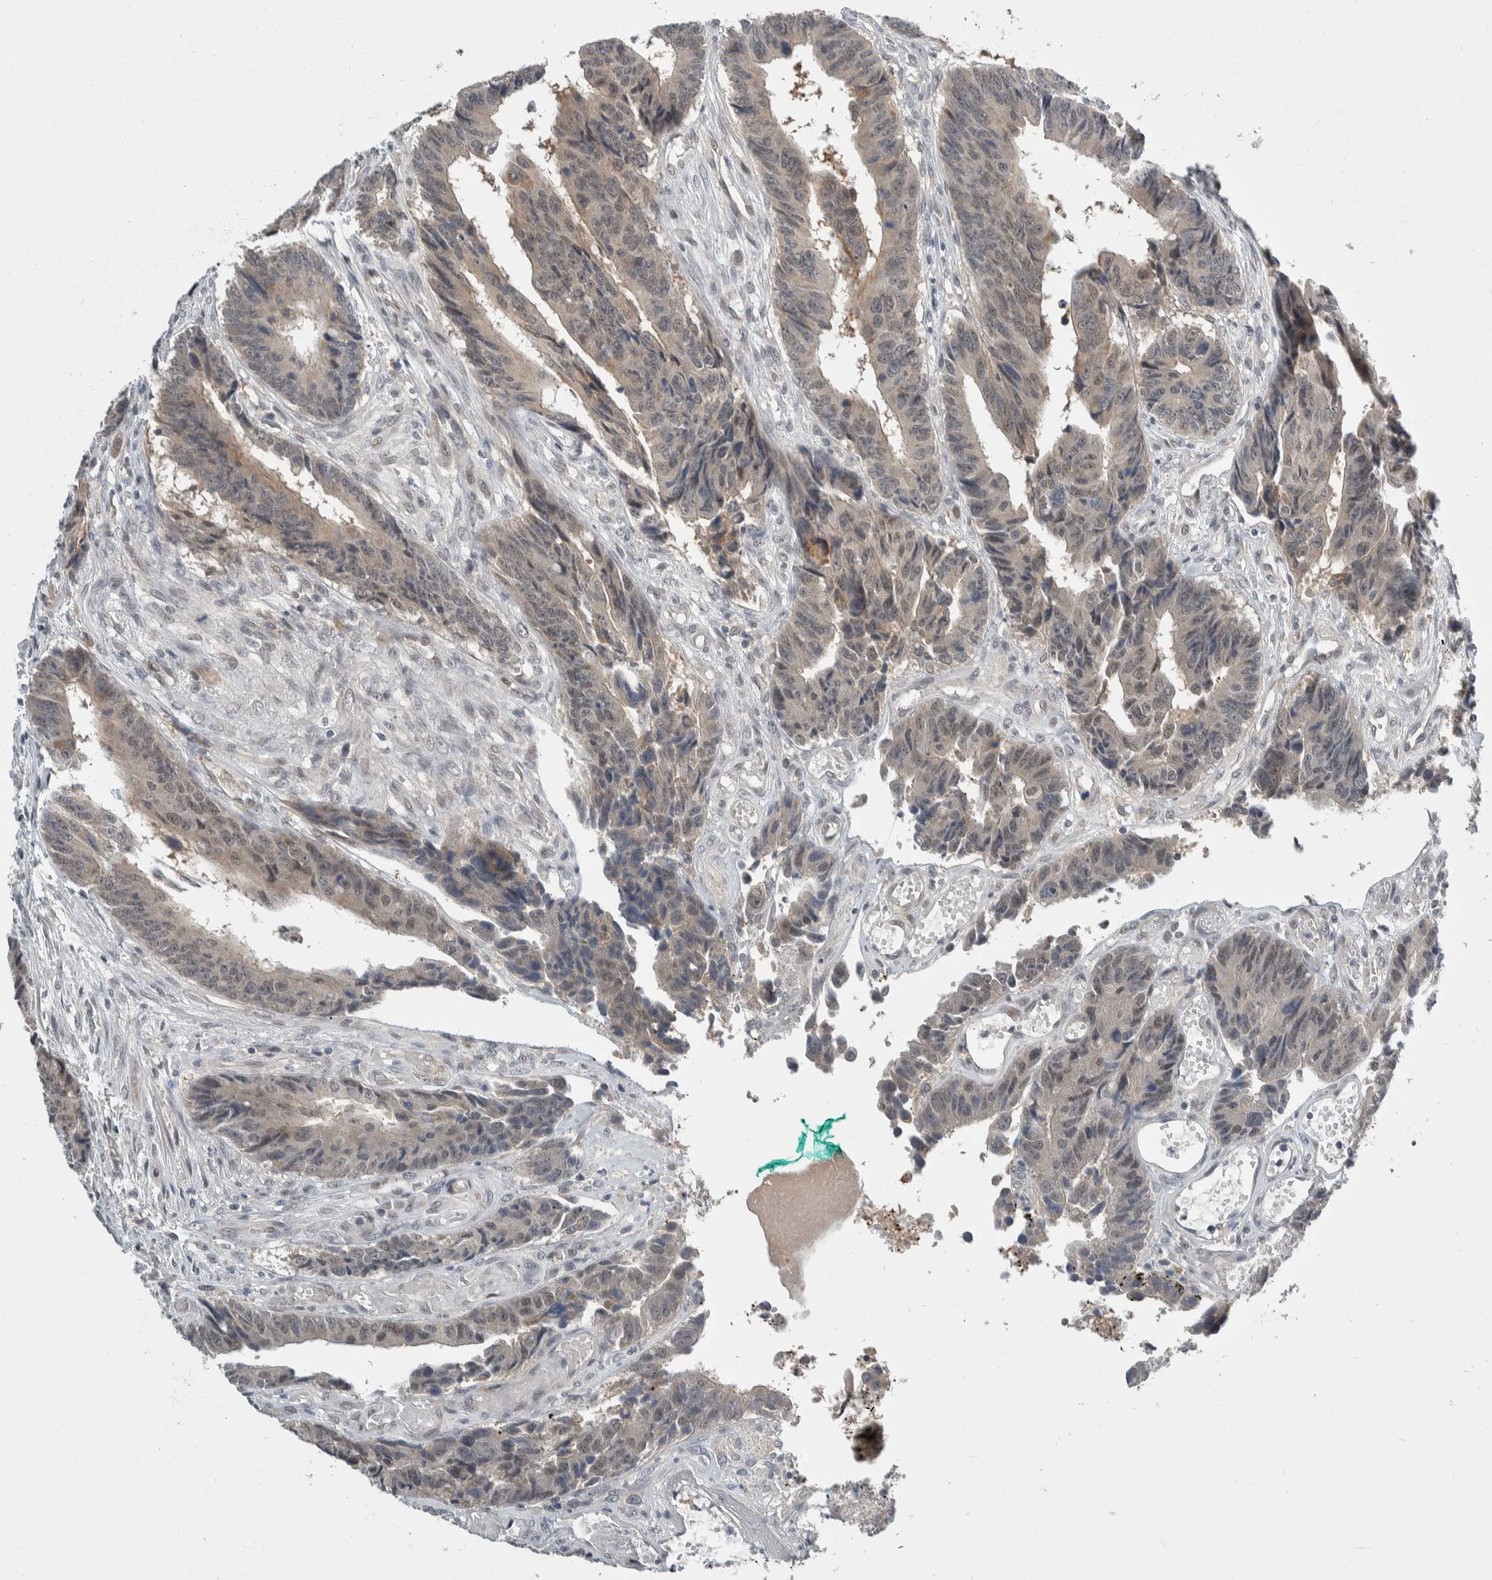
{"staining": {"intensity": "weak", "quantity": "25%-75%", "location": "cytoplasmic/membranous"}, "tissue": "colorectal cancer", "cell_type": "Tumor cells", "image_type": "cancer", "snomed": [{"axis": "morphology", "description": "Adenocarcinoma, NOS"}, {"axis": "topography", "description": "Rectum"}], "caption": "Weak cytoplasmic/membranous expression is identified in about 25%-75% of tumor cells in colorectal cancer (adenocarcinoma).", "gene": "SHPK", "patient": {"sex": "male", "age": 84}}